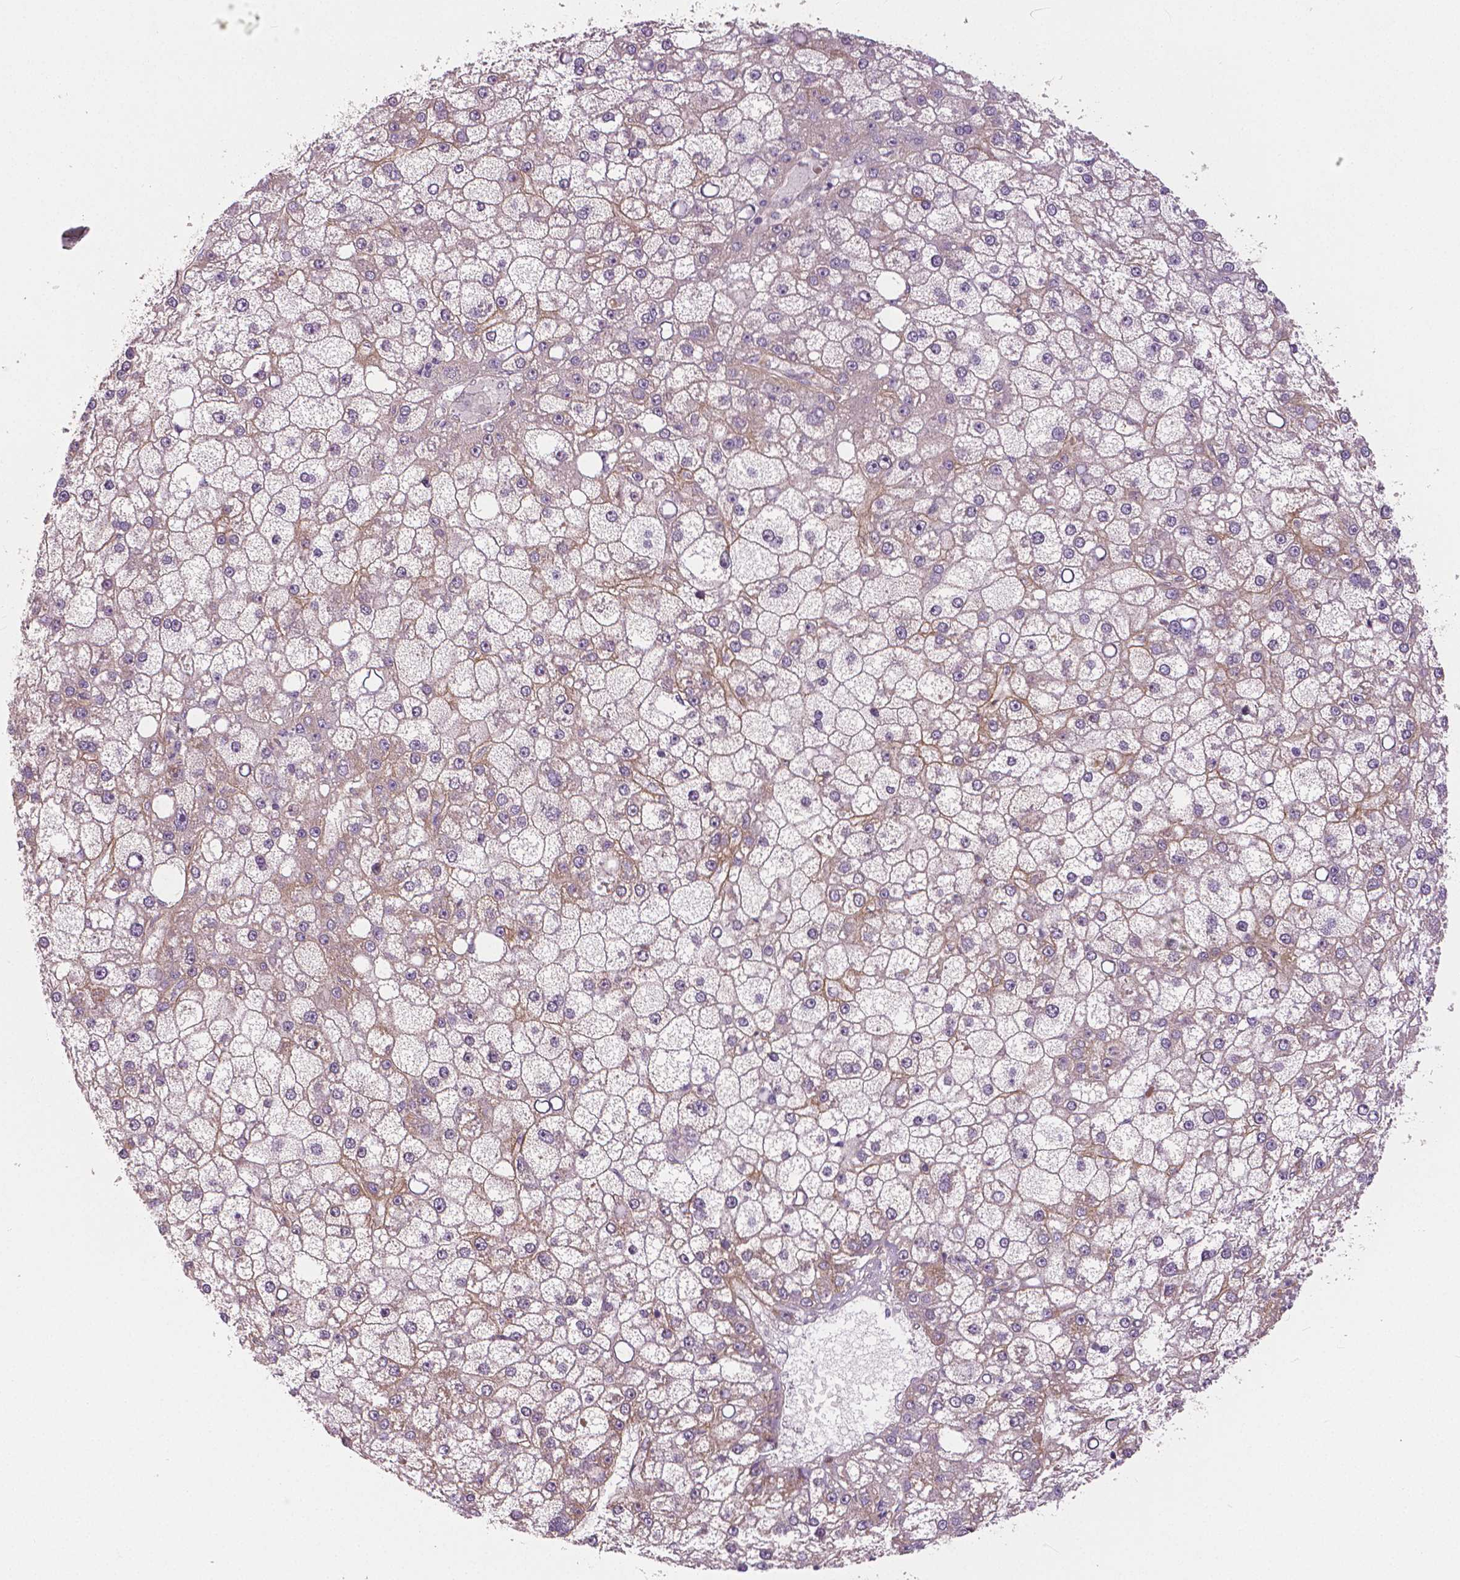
{"staining": {"intensity": "moderate", "quantity": "<25%", "location": "cytoplasmic/membranous"}, "tissue": "liver cancer", "cell_type": "Tumor cells", "image_type": "cancer", "snomed": [{"axis": "morphology", "description": "Carcinoma, Hepatocellular, NOS"}, {"axis": "topography", "description": "Liver"}], "caption": "A high-resolution micrograph shows IHC staining of hepatocellular carcinoma (liver), which displays moderate cytoplasmic/membranous expression in approximately <25% of tumor cells.", "gene": "FLT1", "patient": {"sex": "male", "age": 67}}